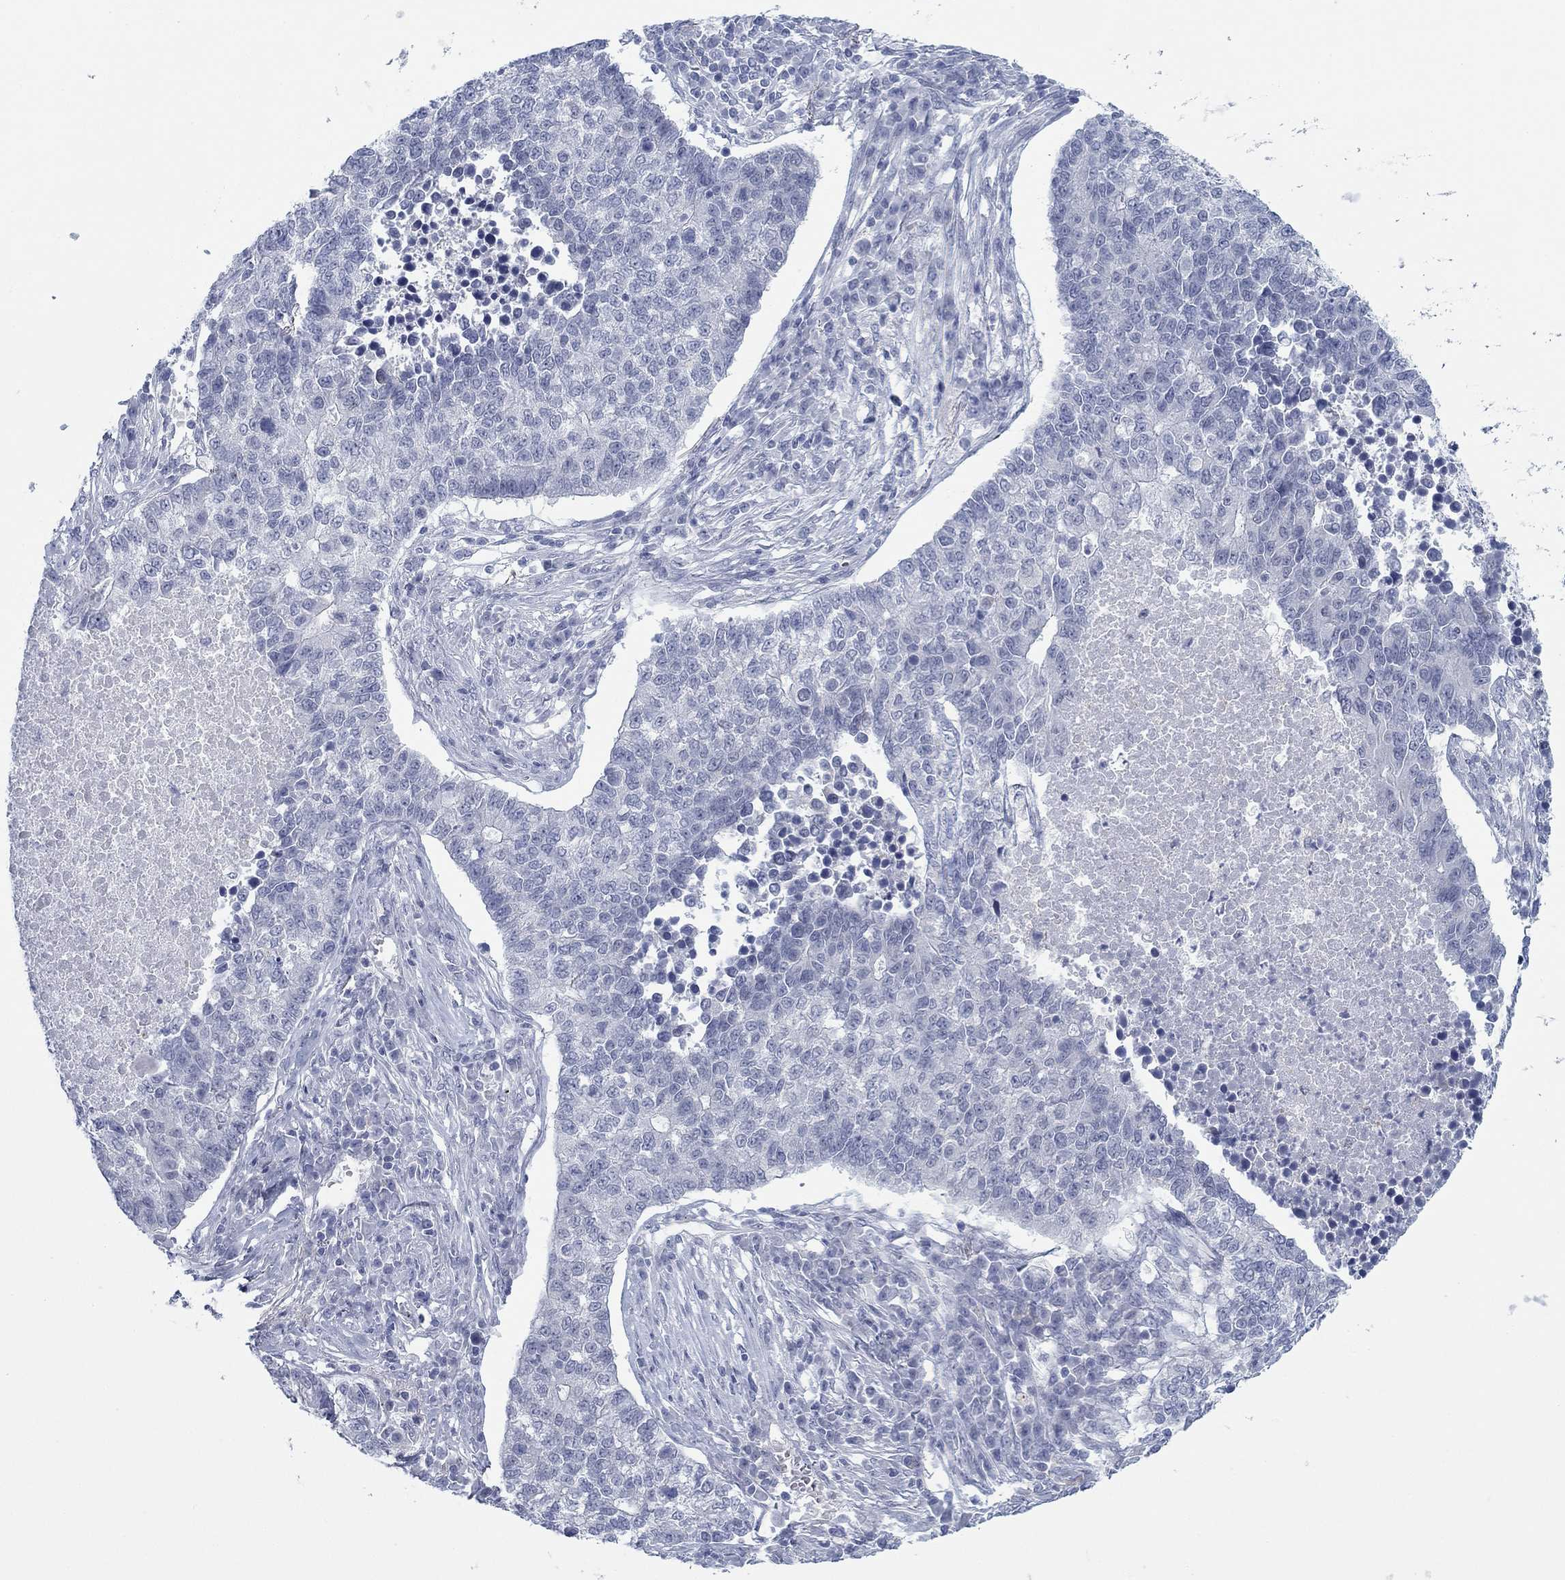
{"staining": {"intensity": "negative", "quantity": "none", "location": "none"}, "tissue": "lung cancer", "cell_type": "Tumor cells", "image_type": "cancer", "snomed": [{"axis": "morphology", "description": "Adenocarcinoma, NOS"}, {"axis": "topography", "description": "Lung"}], "caption": "Tumor cells are negative for brown protein staining in adenocarcinoma (lung).", "gene": "DNAL1", "patient": {"sex": "male", "age": 57}}